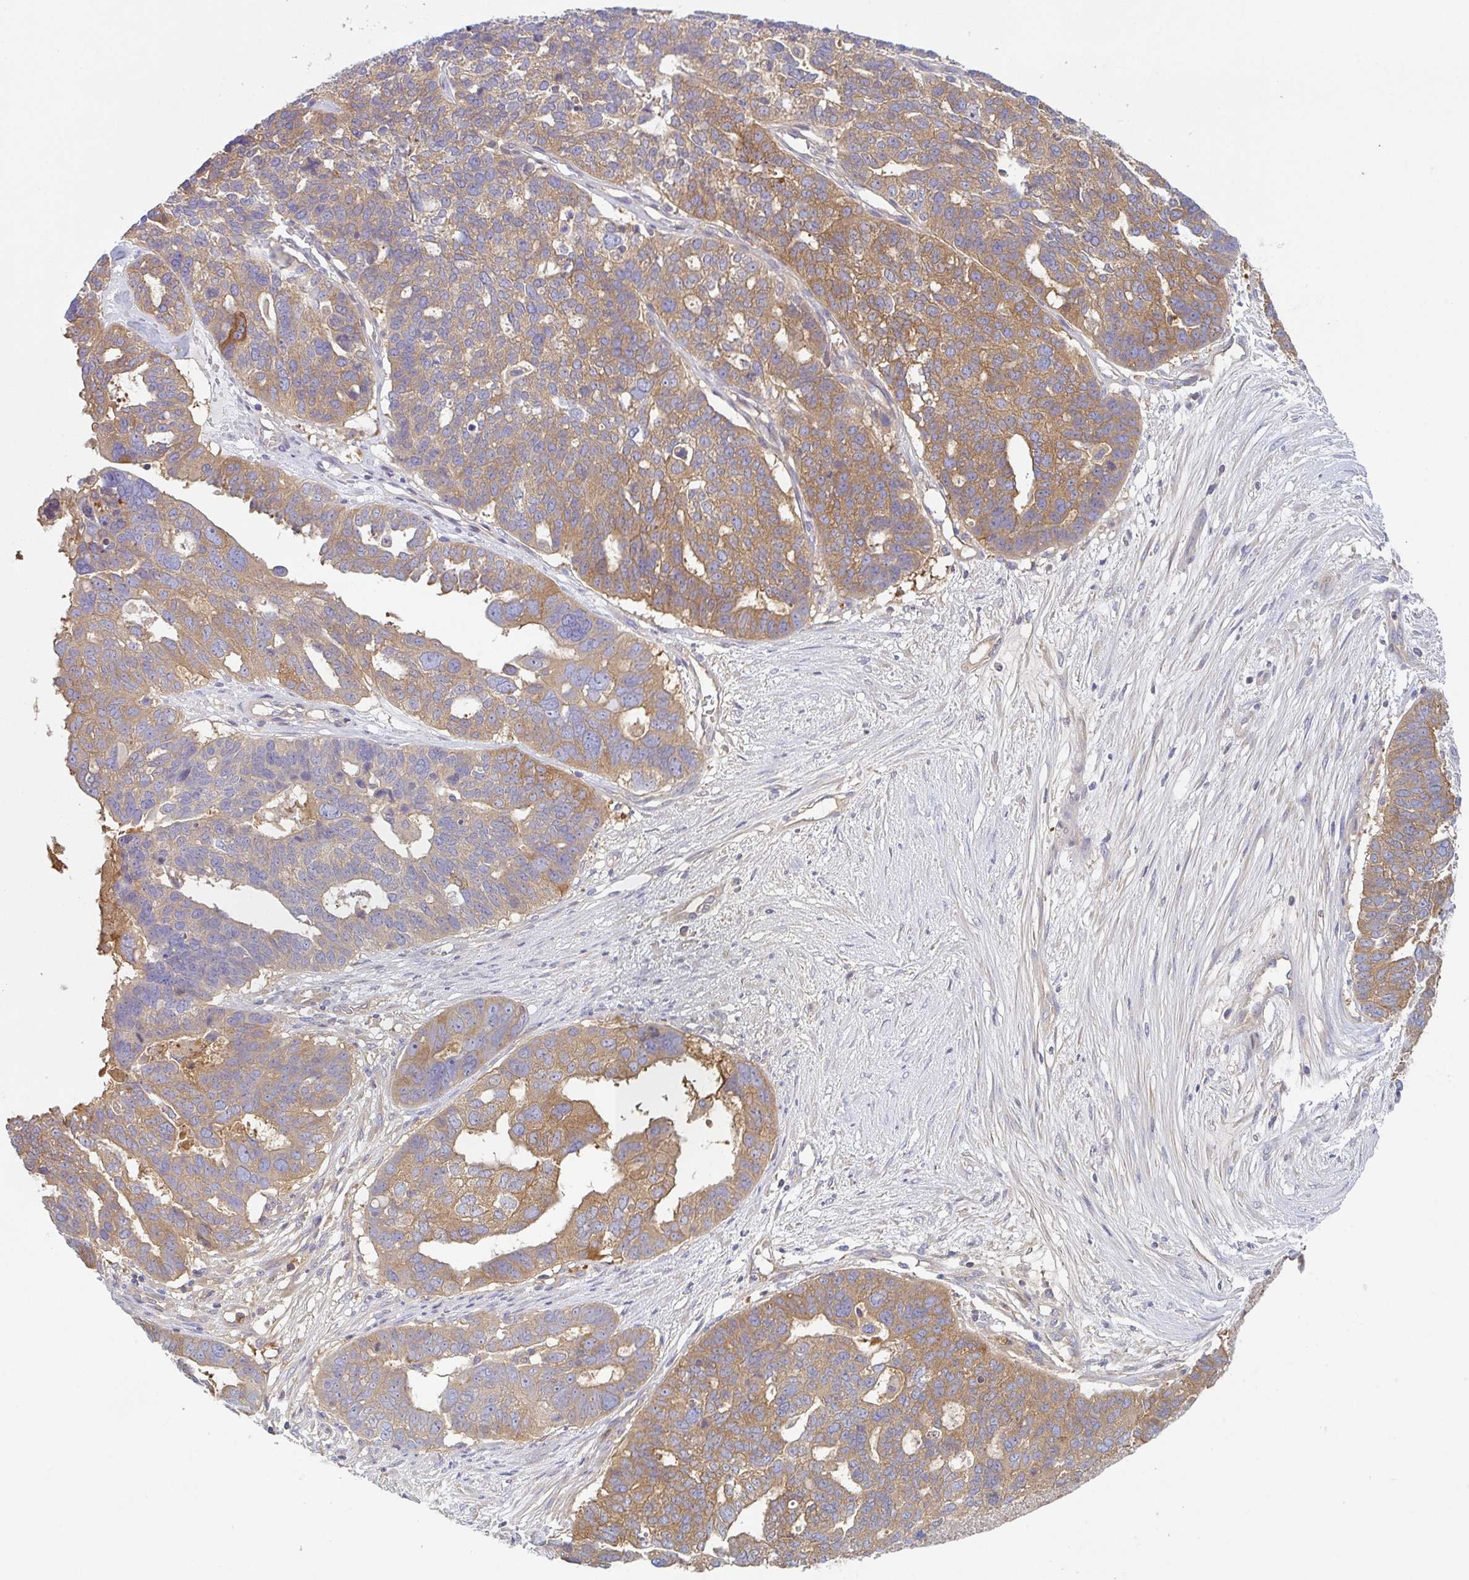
{"staining": {"intensity": "moderate", "quantity": ">75%", "location": "cytoplasmic/membranous"}, "tissue": "ovarian cancer", "cell_type": "Tumor cells", "image_type": "cancer", "snomed": [{"axis": "morphology", "description": "Cystadenocarcinoma, serous, NOS"}, {"axis": "topography", "description": "Ovary"}], "caption": "A high-resolution image shows immunohistochemistry staining of ovarian cancer (serous cystadenocarcinoma), which demonstrates moderate cytoplasmic/membranous expression in approximately >75% of tumor cells. The protein is shown in brown color, while the nuclei are stained blue.", "gene": "AMPD2", "patient": {"sex": "female", "age": 59}}